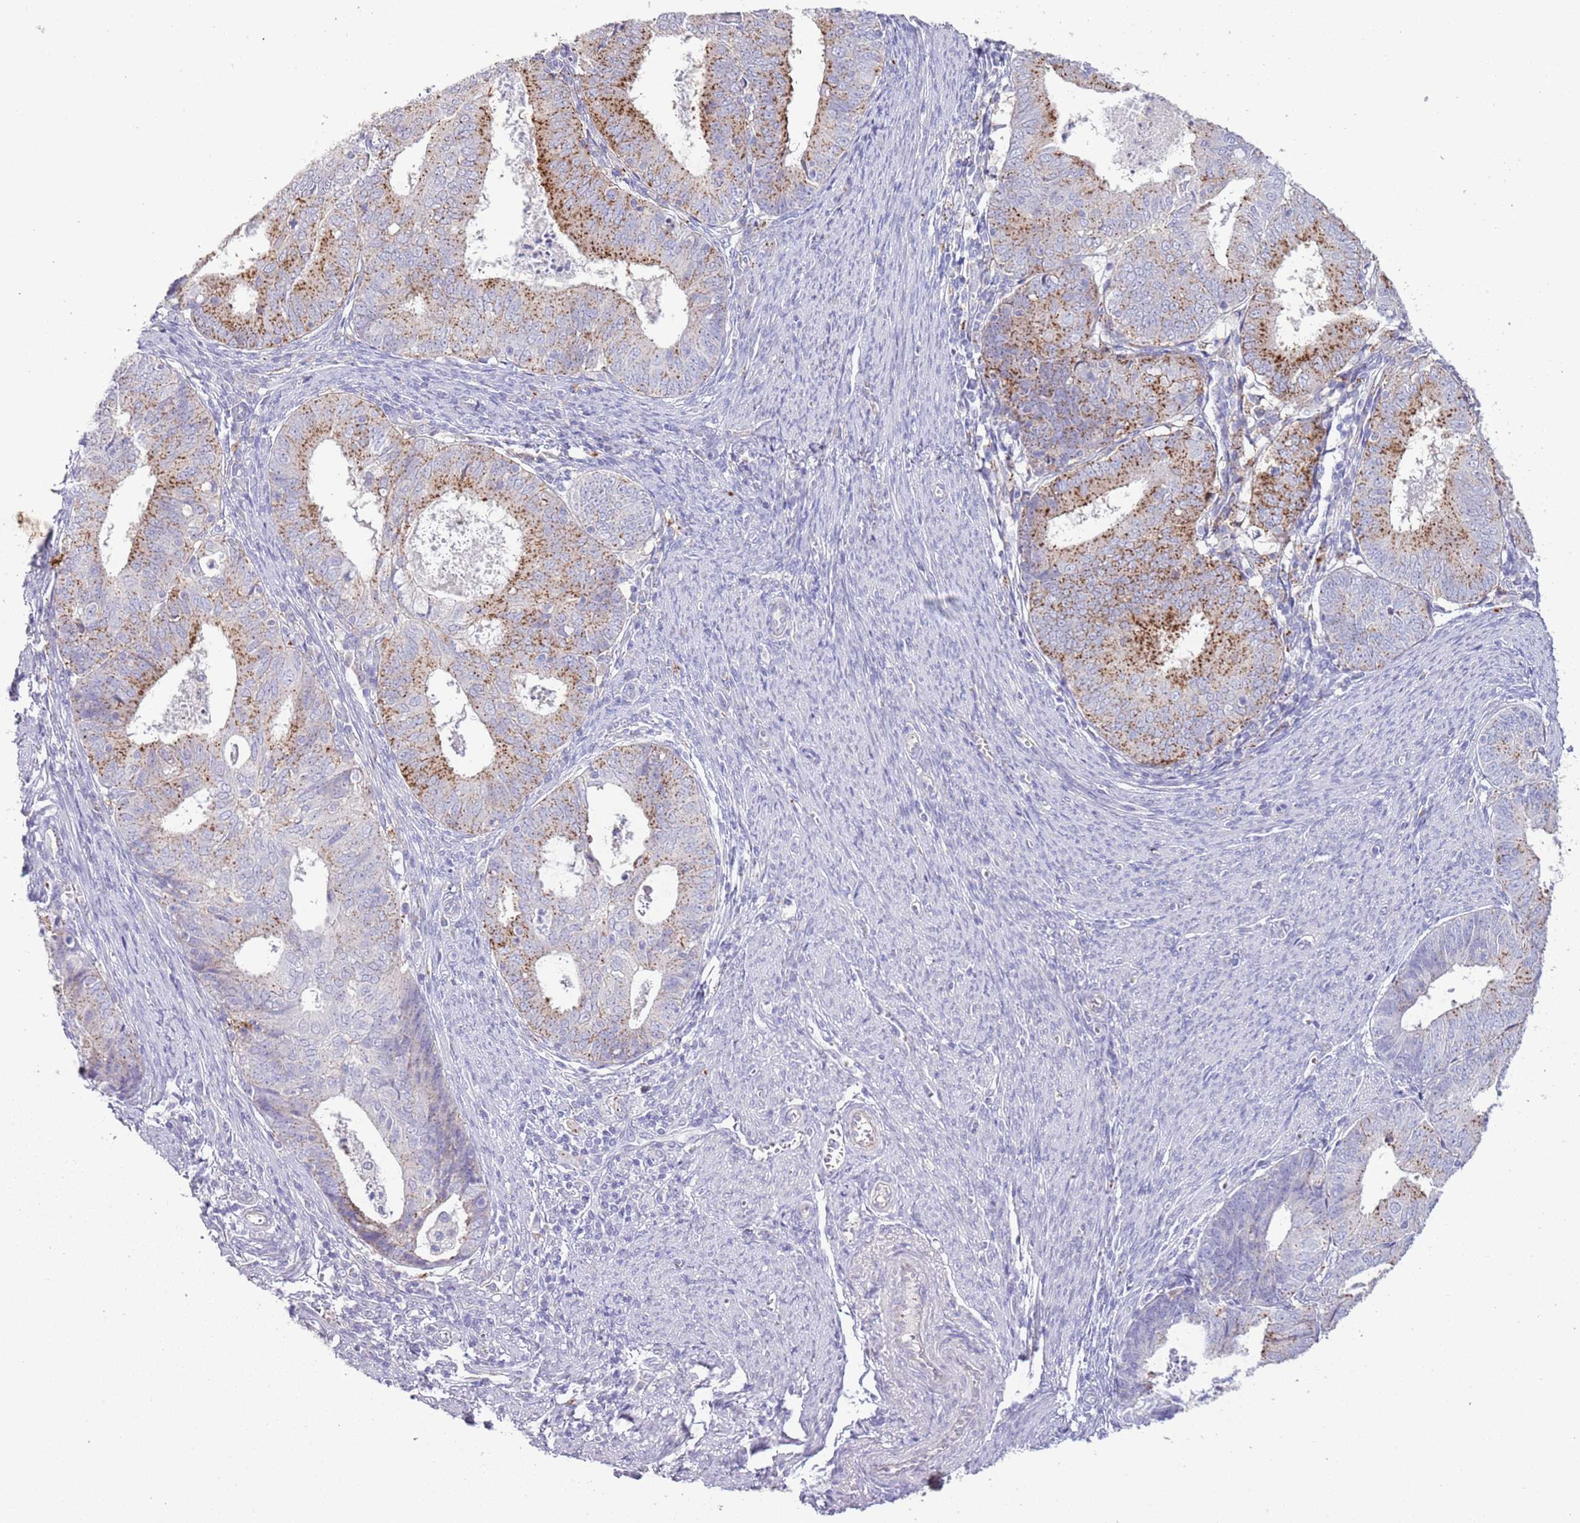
{"staining": {"intensity": "moderate", "quantity": "25%-75%", "location": "cytoplasmic/membranous"}, "tissue": "endometrial cancer", "cell_type": "Tumor cells", "image_type": "cancer", "snomed": [{"axis": "morphology", "description": "Adenocarcinoma, NOS"}, {"axis": "topography", "description": "Endometrium"}], "caption": "Endometrial cancer (adenocarcinoma) stained for a protein demonstrates moderate cytoplasmic/membranous positivity in tumor cells.", "gene": "ABHD17A", "patient": {"sex": "female", "age": 57}}